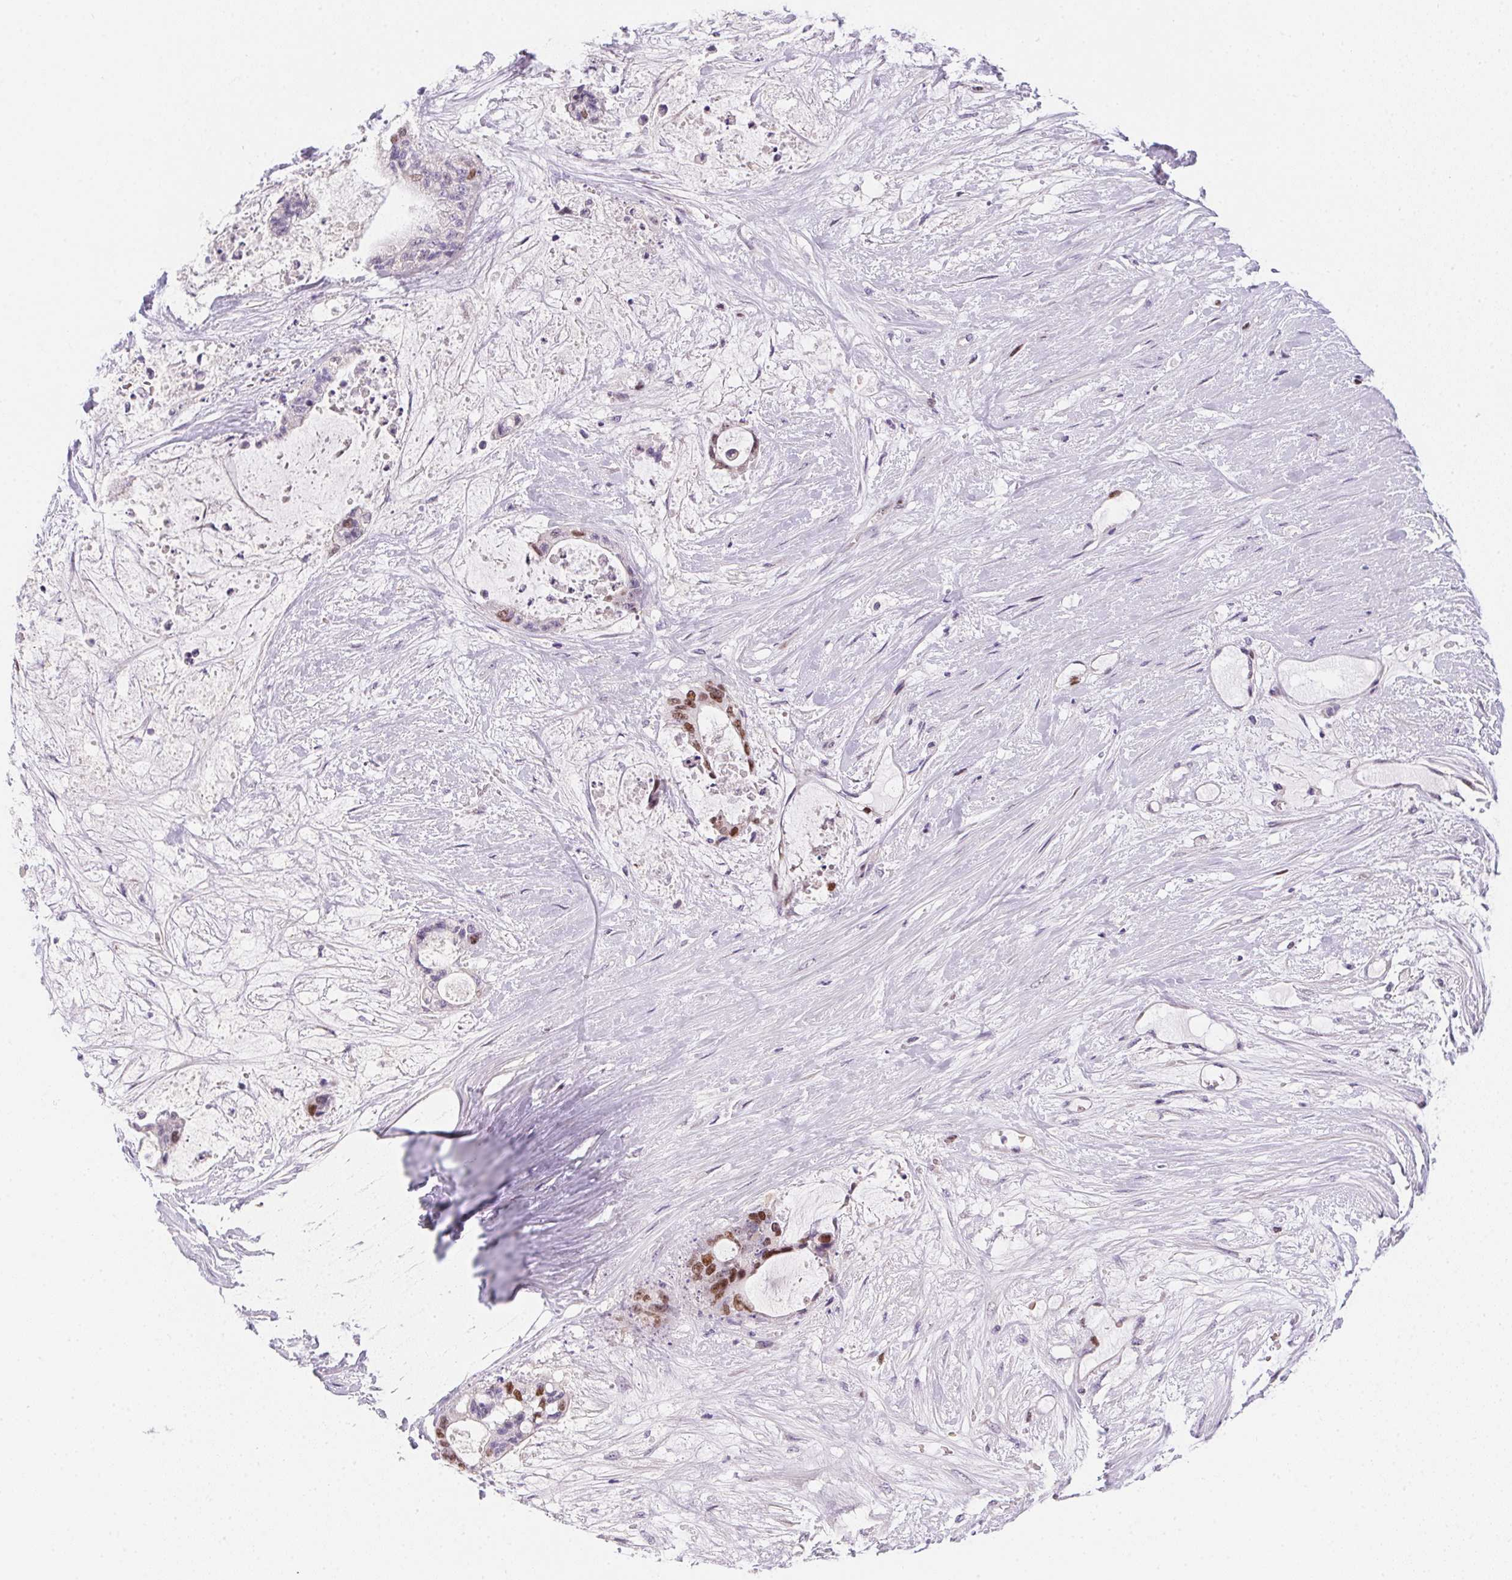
{"staining": {"intensity": "moderate", "quantity": "25%-75%", "location": "nuclear"}, "tissue": "liver cancer", "cell_type": "Tumor cells", "image_type": "cancer", "snomed": [{"axis": "morphology", "description": "Normal tissue, NOS"}, {"axis": "morphology", "description": "Cholangiocarcinoma"}, {"axis": "topography", "description": "Liver"}, {"axis": "topography", "description": "Peripheral nerve tissue"}], "caption": "A medium amount of moderate nuclear expression is identified in approximately 25%-75% of tumor cells in liver cholangiocarcinoma tissue. (Stains: DAB in brown, nuclei in blue, Microscopy: brightfield microscopy at high magnification).", "gene": "HELLS", "patient": {"sex": "female", "age": 73}}